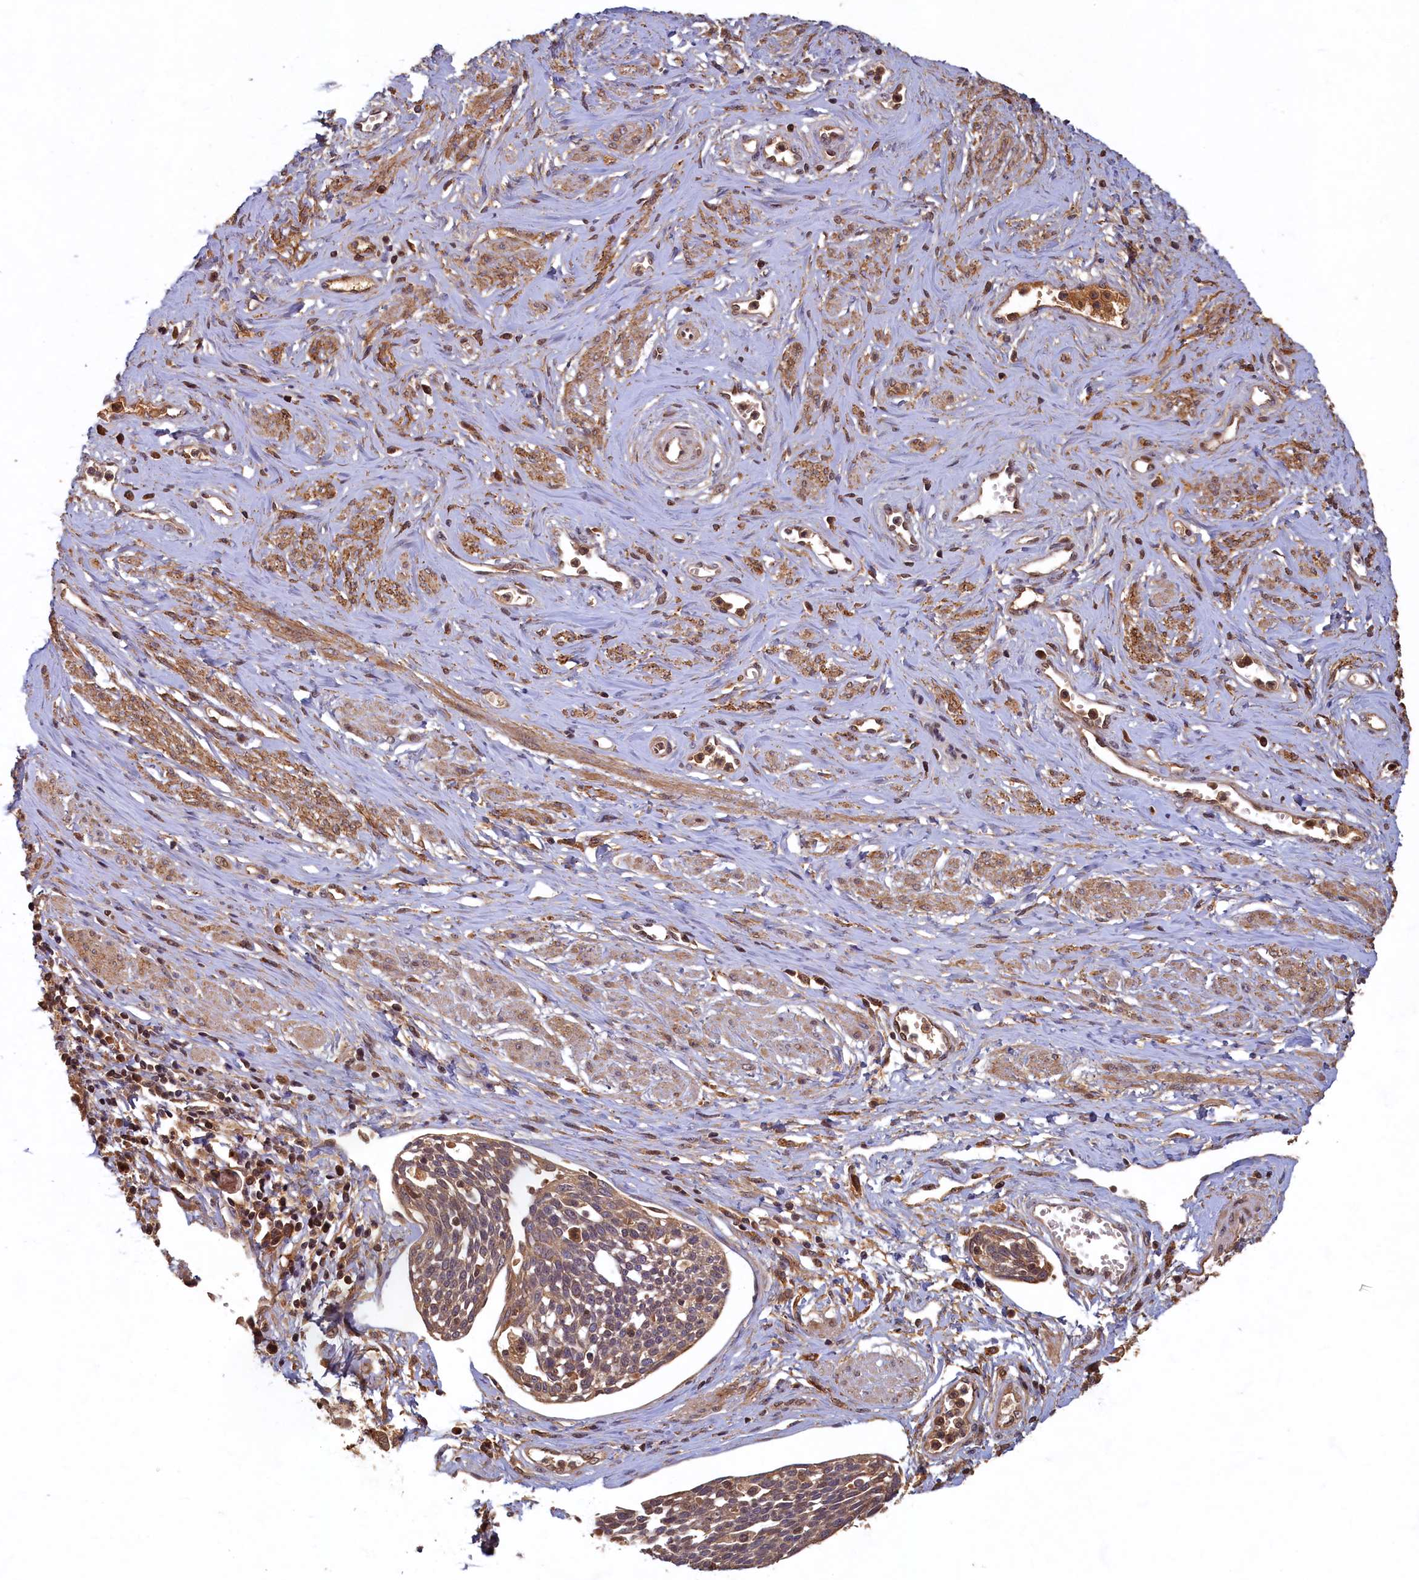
{"staining": {"intensity": "weak", "quantity": "25%-75%", "location": "cytoplasmic/membranous"}, "tissue": "cervical cancer", "cell_type": "Tumor cells", "image_type": "cancer", "snomed": [{"axis": "morphology", "description": "Squamous cell carcinoma, NOS"}, {"axis": "topography", "description": "Cervix"}], "caption": "A brown stain labels weak cytoplasmic/membranous staining of a protein in cervical cancer (squamous cell carcinoma) tumor cells. The staining was performed using DAB (3,3'-diaminobenzidine) to visualize the protein expression in brown, while the nuclei were stained in blue with hematoxylin (Magnification: 20x).", "gene": "LCMT2", "patient": {"sex": "female", "age": 34}}